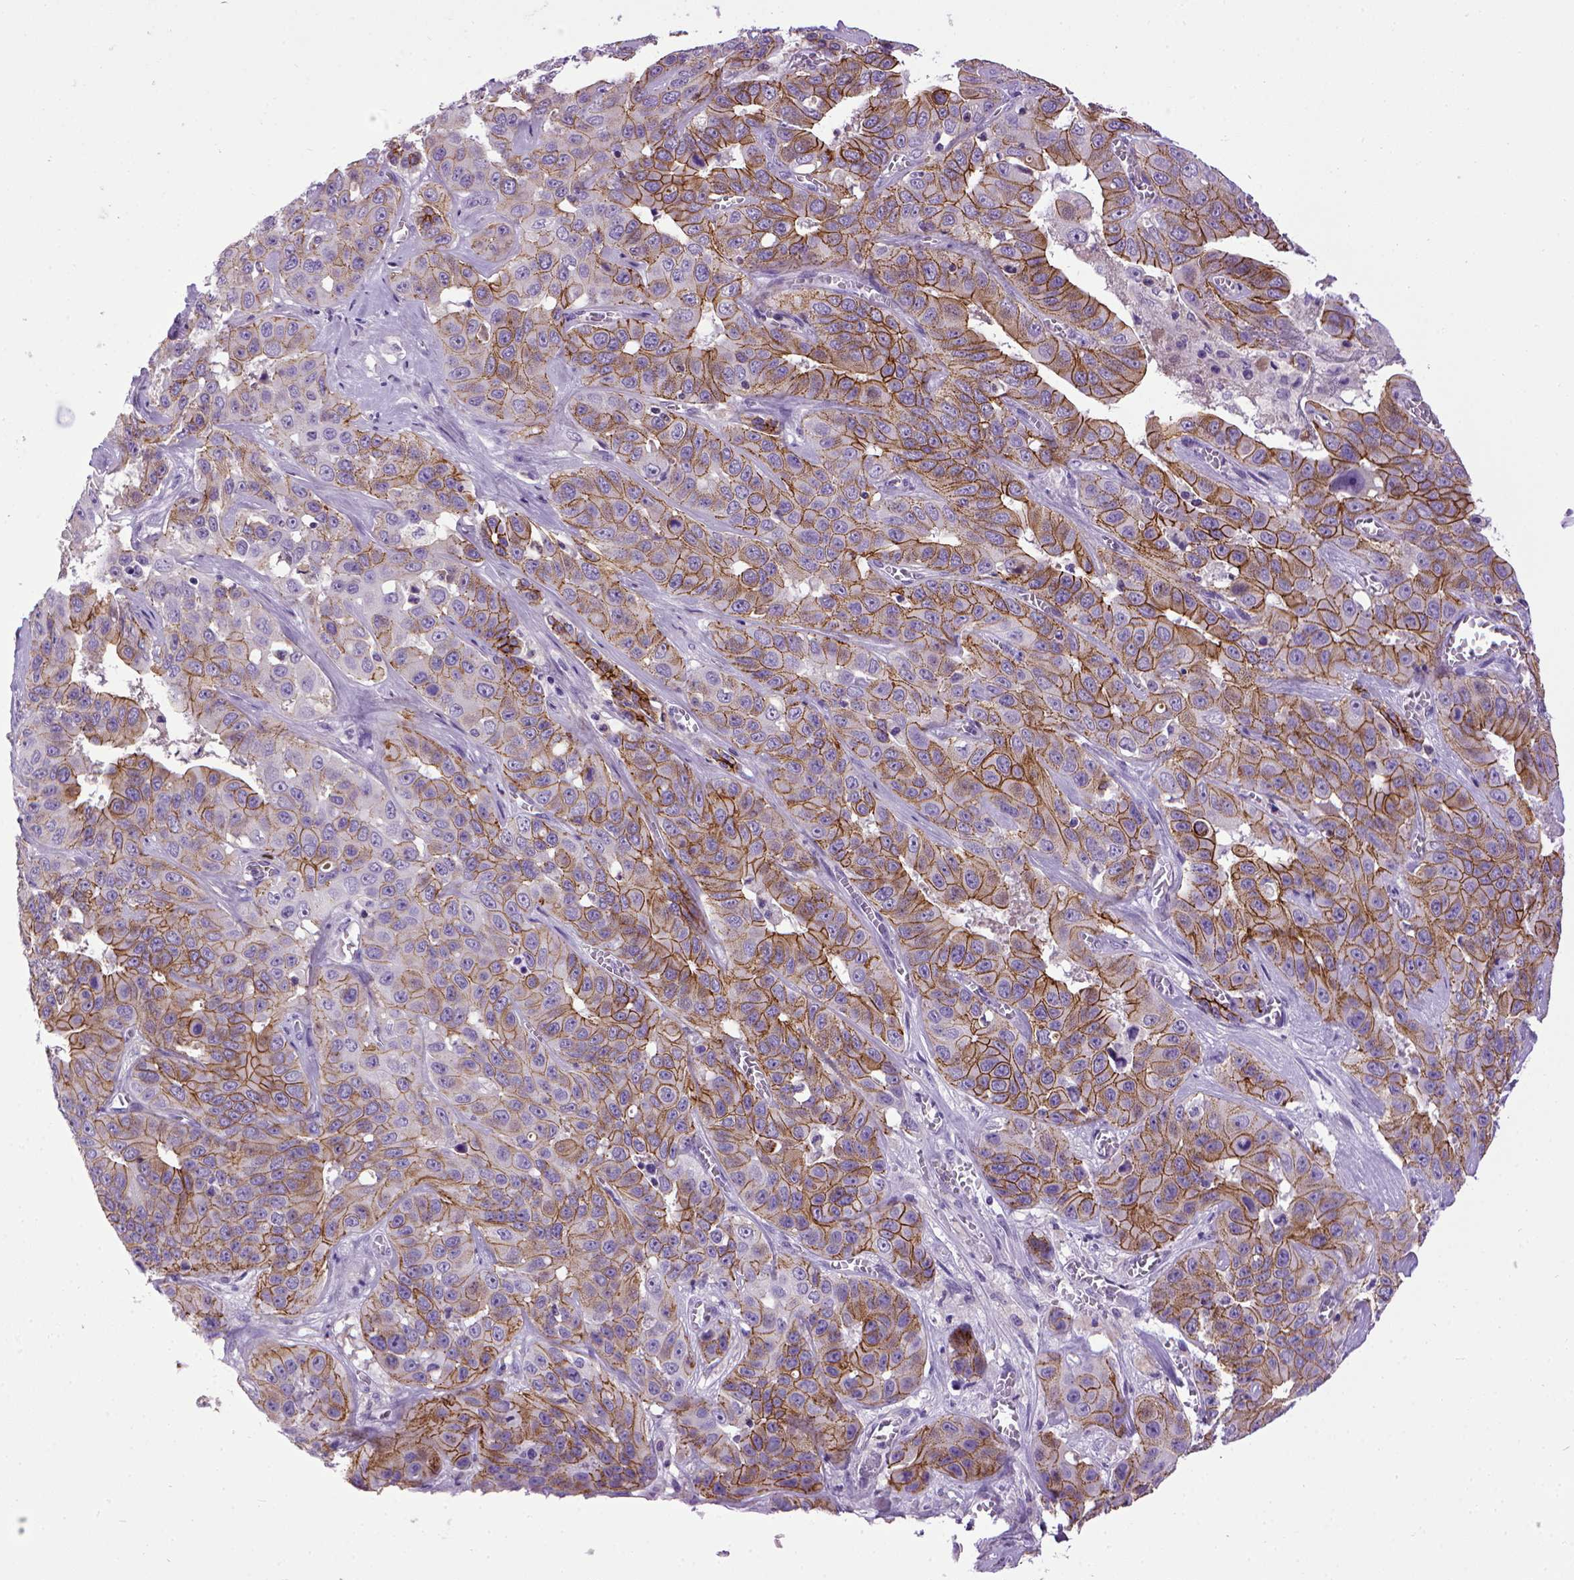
{"staining": {"intensity": "moderate", "quantity": ">75%", "location": "cytoplasmic/membranous"}, "tissue": "liver cancer", "cell_type": "Tumor cells", "image_type": "cancer", "snomed": [{"axis": "morphology", "description": "Cholangiocarcinoma"}, {"axis": "topography", "description": "Liver"}], "caption": "A medium amount of moderate cytoplasmic/membranous expression is present in about >75% of tumor cells in liver cholangiocarcinoma tissue. The protein is shown in brown color, while the nuclei are stained blue.", "gene": "CDH1", "patient": {"sex": "female", "age": 52}}